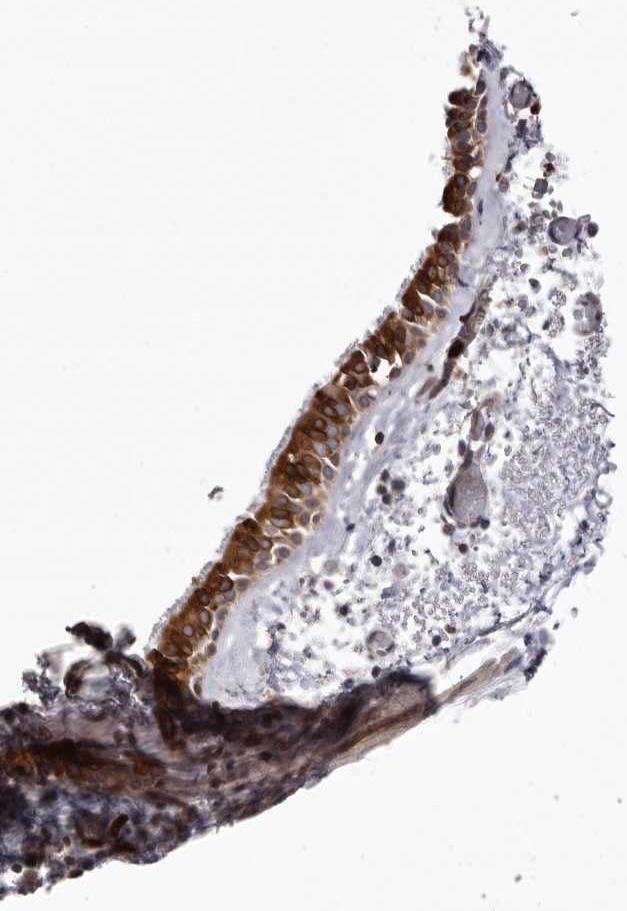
{"staining": {"intensity": "strong", "quantity": ">75%", "location": "cytoplasmic/membranous"}, "tissue": "bronchus", "cell_type": "Respiratory epithelial cells", "image_type": "normal", "snomed": [{"axis": "morphology", "description": "Normal tissue, NOS"}, {"axis": "topography", "description": "Bronchus"}, {"axis": "topography", "description": "Lung"}], "caption": "This photomicrograph reveals immunohistochemistry staining of normal bronchus, with high strong cytoplasmic/membranous expression in about >75% of respiratory epithelial cells.", "gene": "C4orf3", "patient": {"sex": "male", "age": 56}}